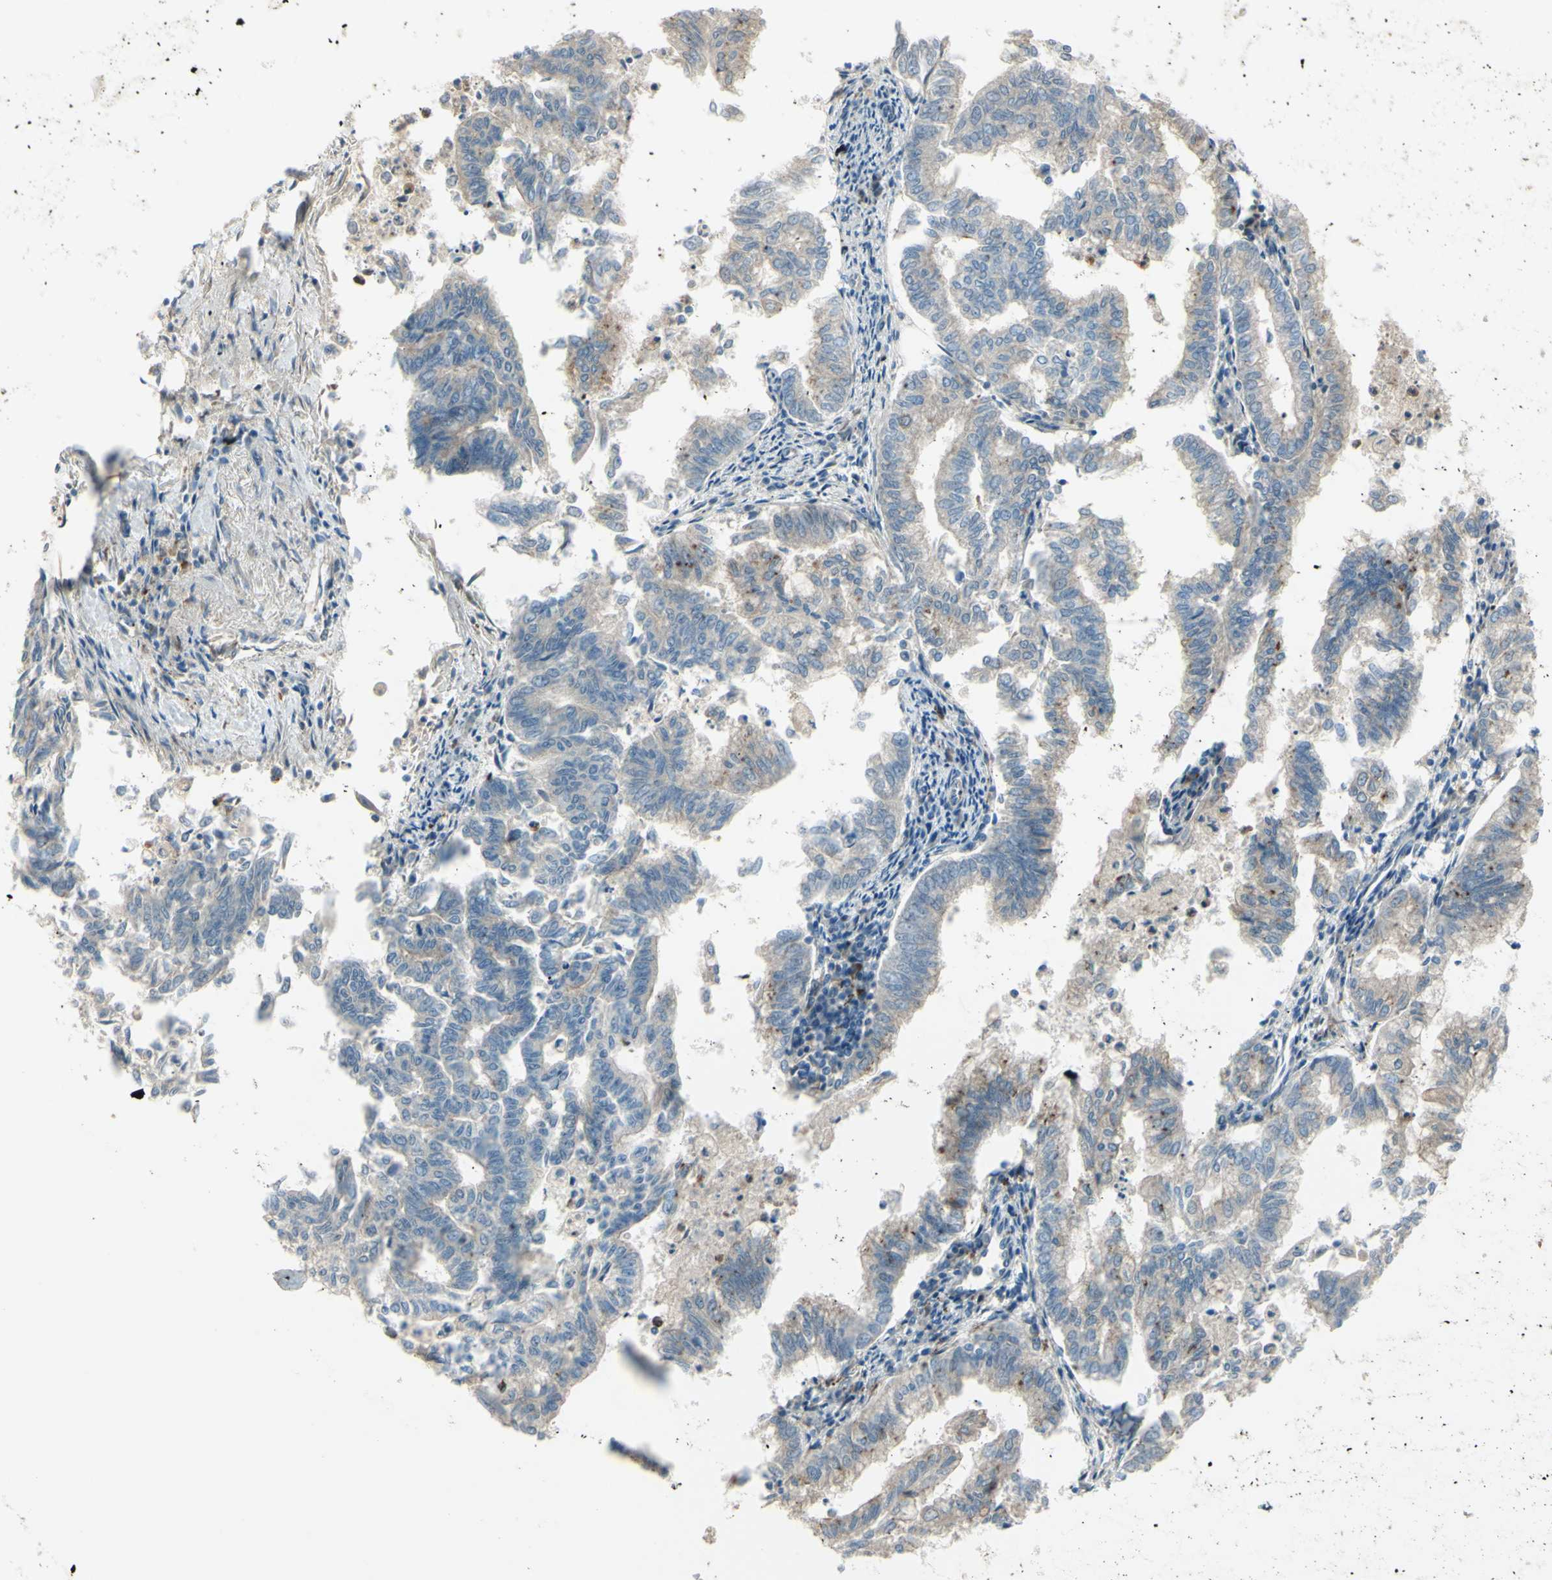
{"staining": {"intensity": "weak", "quantity": "25%-75%", "location": "cytoplasmic/membranous"}, "tissue": "endometrial cancer", "cell_type": "Tumor cells", "image_type": "cancer", "snomed": [{"axis": "morphology", "description": "Necrosis, NOS"}, {"axis": "morphology", "description": "Adenocarcinoma, NOS"}, {"axis": "topography", "description": "Endometrium"}], "caption": "Tumor cells display low levels of weak cytoplasmic/membranous expression in about 25%-75% of cells in human endometrial cancer.", "gene": "LMTK2", "patient": {"sex": "female", "age": 79}}